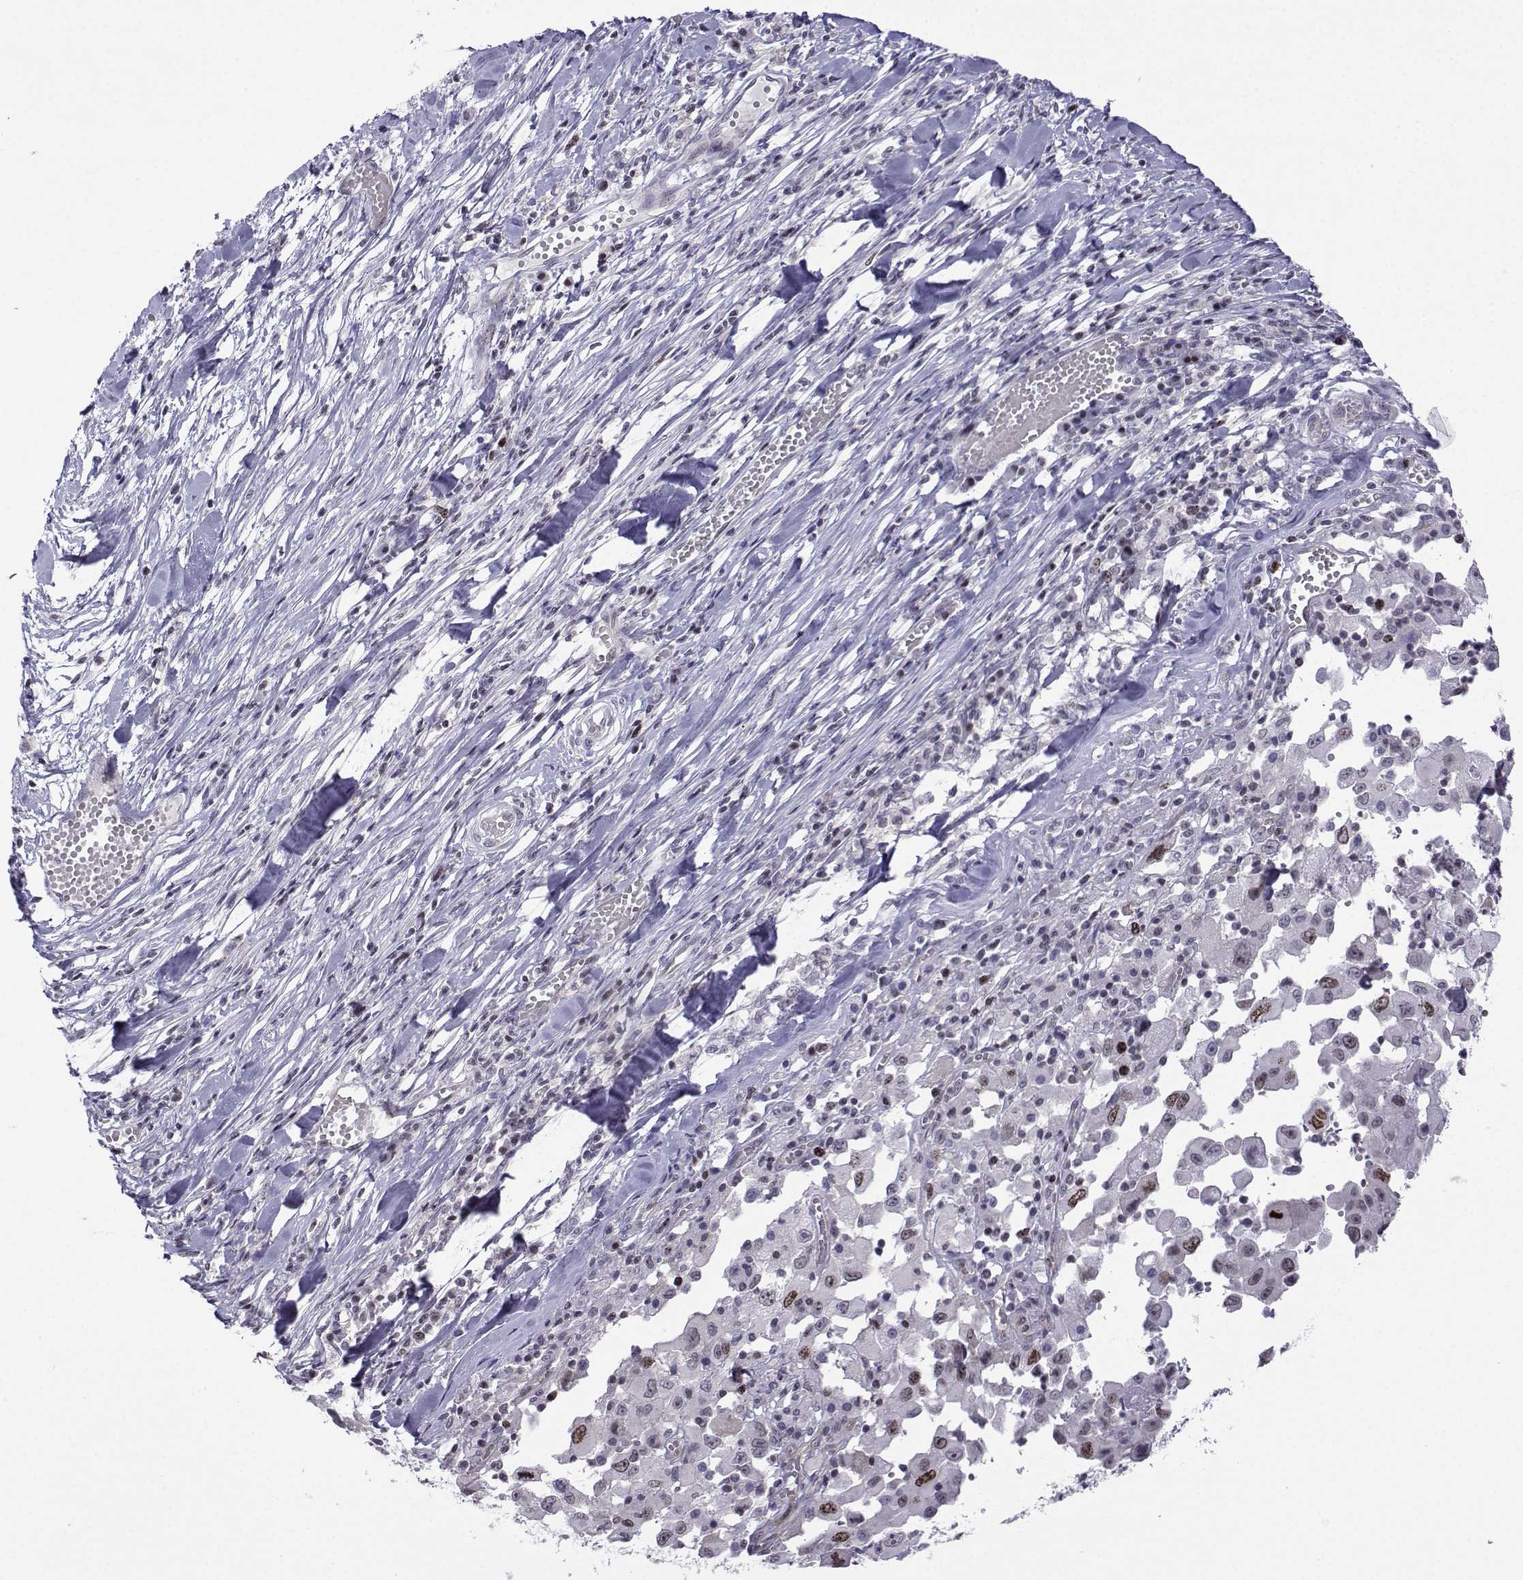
{"staining": {"intensity": "moderate", "quantity": "<25%", "location": "cytoplasmic/membranous,nuclear"}, "tissue": "melanoma", "cell_type": "Tumor cells", "image_type": "cancer", "snomed": [{"axis": "morphology", "description": "Malignant melanoma, Metastatic site"}, {"axis": "topography", "description": "Lymph node"}], "caption": "A photomicrograph of melanoma stained for a protein shows moderate cytoplasmic/membranous and nuclear brown staining in tumor cells. (Stains: DAB (3,3'-diaminobenzidine) in brown, nuclei in blue, Microscopy: brightfield microscopy at high magnification).", "gene": "INCENP", "patient": {"sex": "male", "age": 50}}